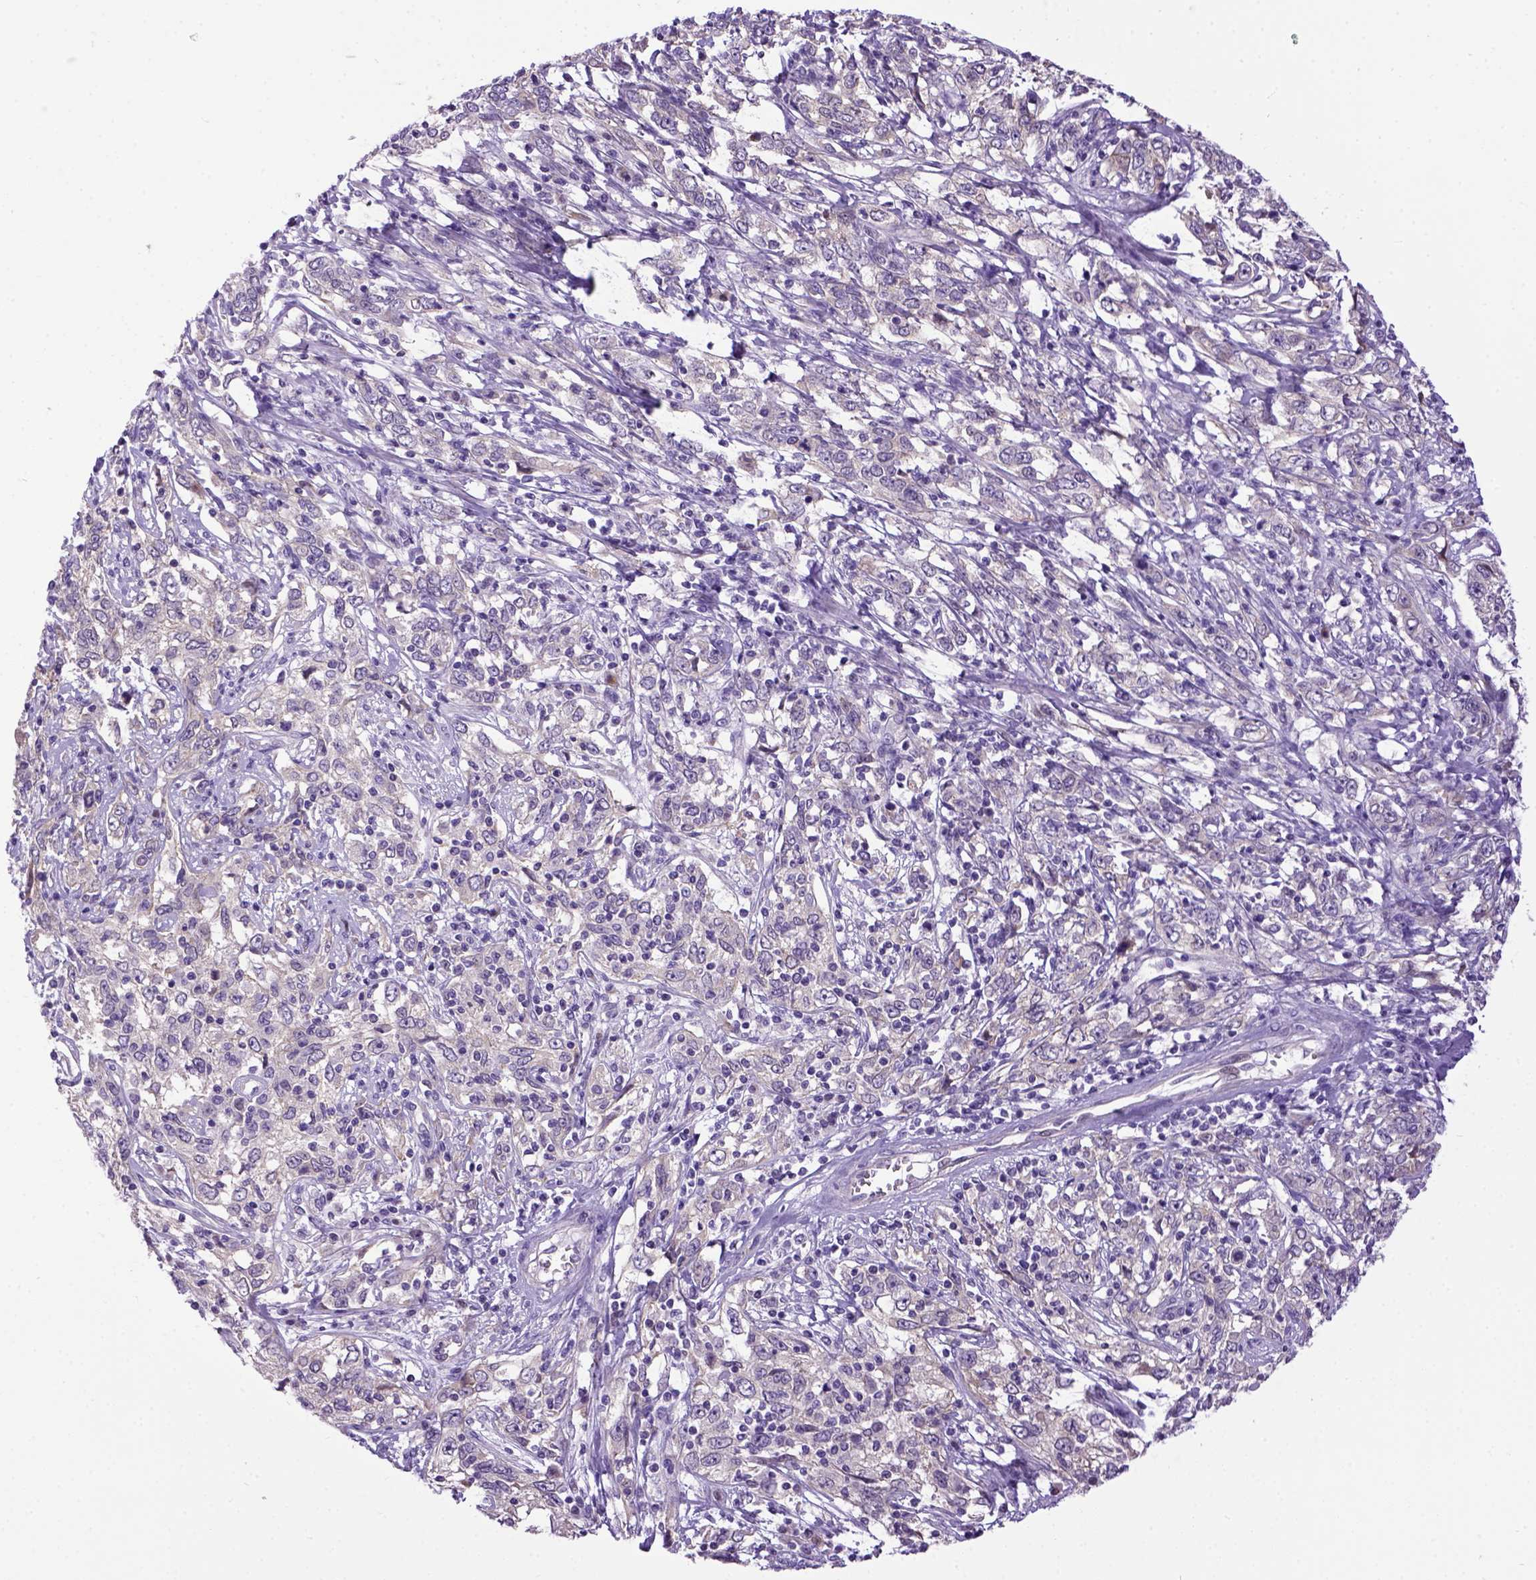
{"staining": {"intensity": "weak", "quantity": "25%-75%", "location": "cytoplasmic/membranous"}, "tissue": "cervical cancer", "cell_type": "Tumor cells", "image_type": "cancer", "snomed": [{"axis": "morphology", "description": "Adenocarcinoma, NOS"}, {"axis": "topography", "description": "Cervix"}], "caption": "Brown immunohistochemical staining in human adenocarcinoma (cervical) displays weak cytoplasmic/membranous staining in approximately 25%-75% of tumor cells.", "gene": "NEK5", "patient": {"sex": "female", "age": 40}}